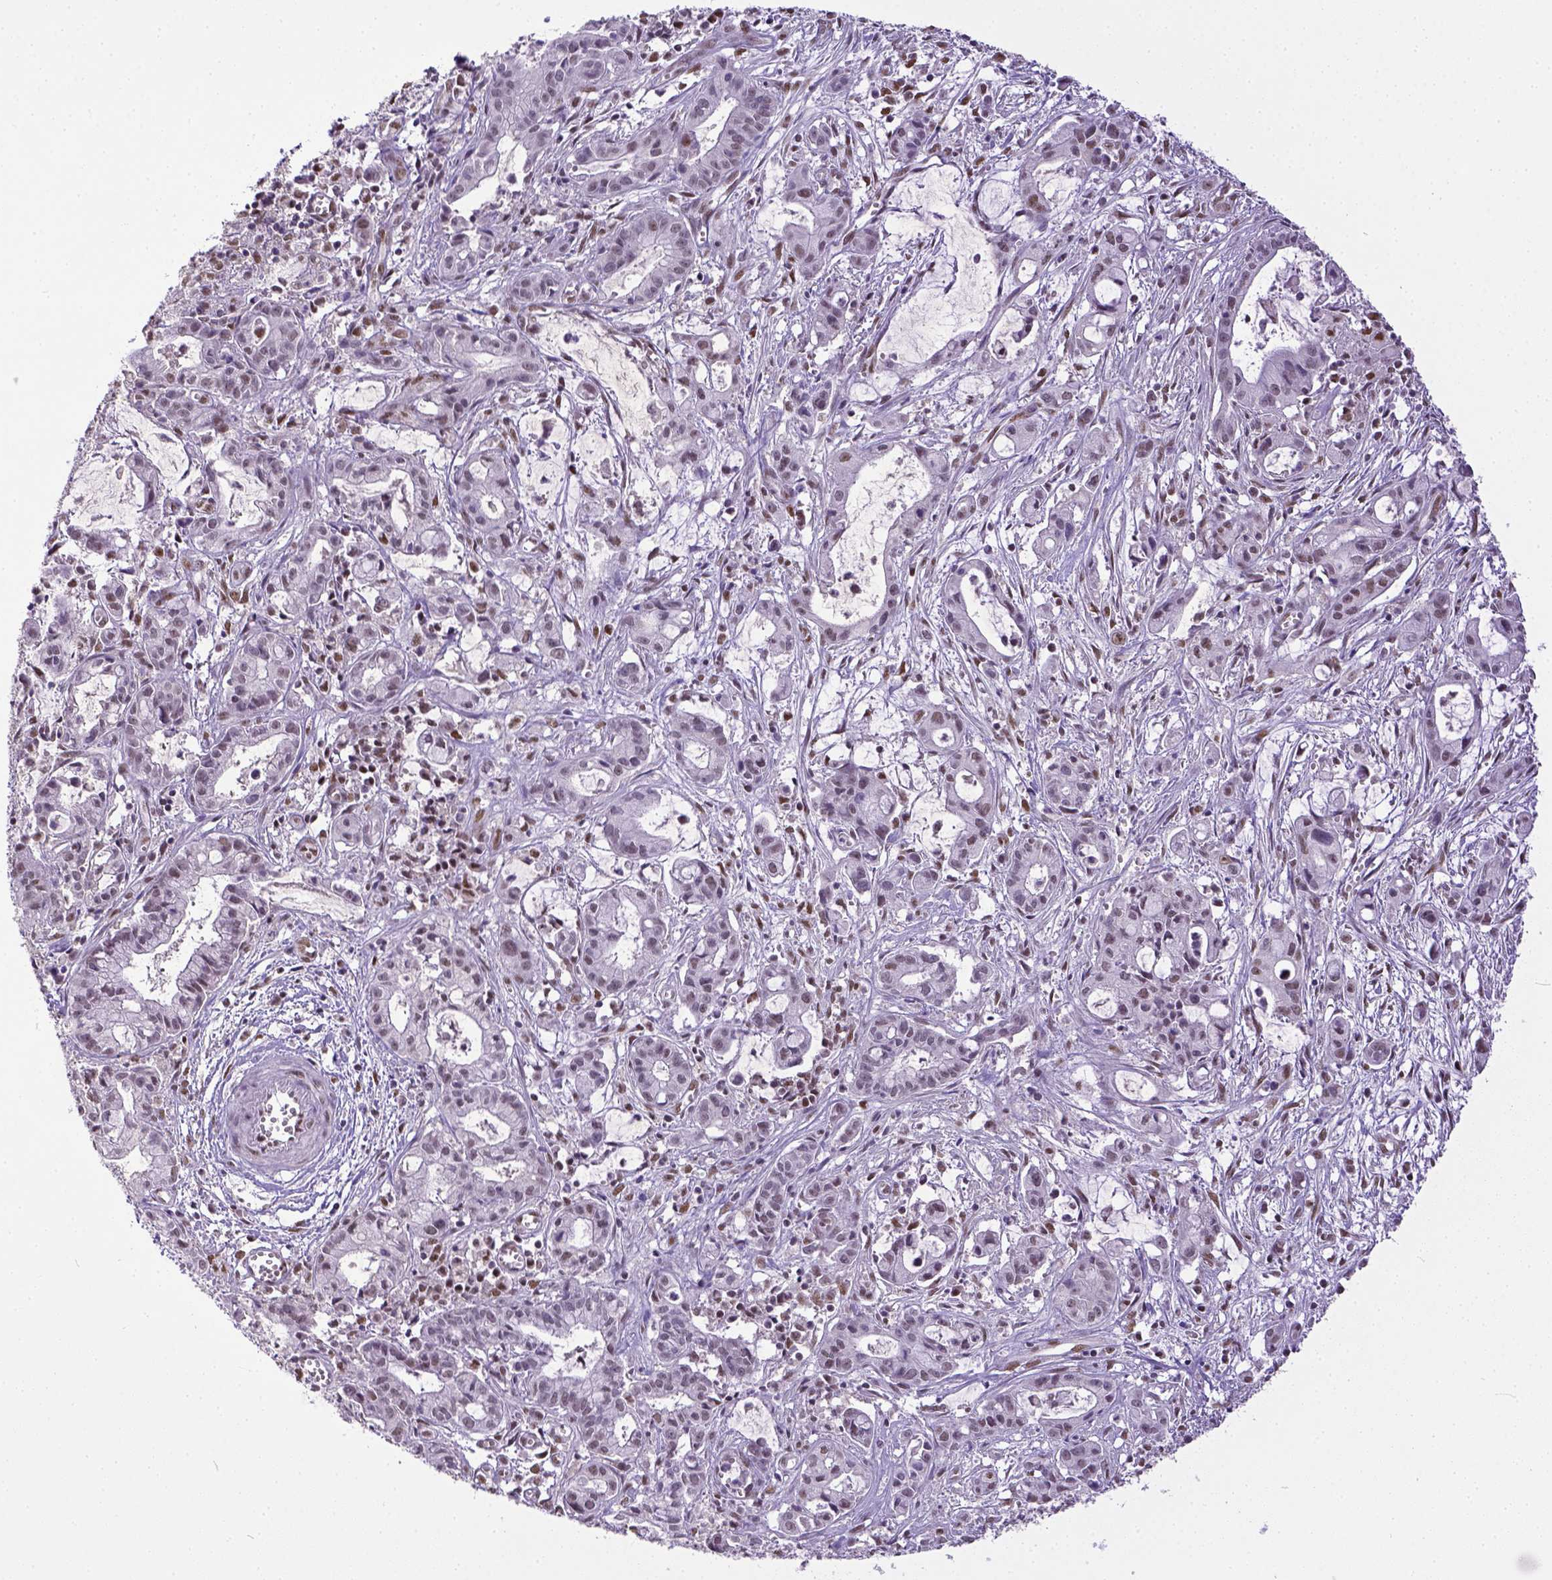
{"staining": {"intensity": "weak", "quantity": "25%-75%", "location": "nuclear"}, "tissue": "pancreatic cancer", "cell_type": "Tumor cells", "image_type": "cancer", "snomed": [{"axis": "morphology", "description": "Adenocarcinoma, NOS"}, {"axis": "topography", "description": "Pancreas"}], "caption": "Immunohistochemical staining of adenocarcinoma (pancreatic) exhibits weak nuclear protein positivity in about 25%-75% of tumor cells.", "gene": "ERCC1", "patient": {"sex": "male", "age": 48}}